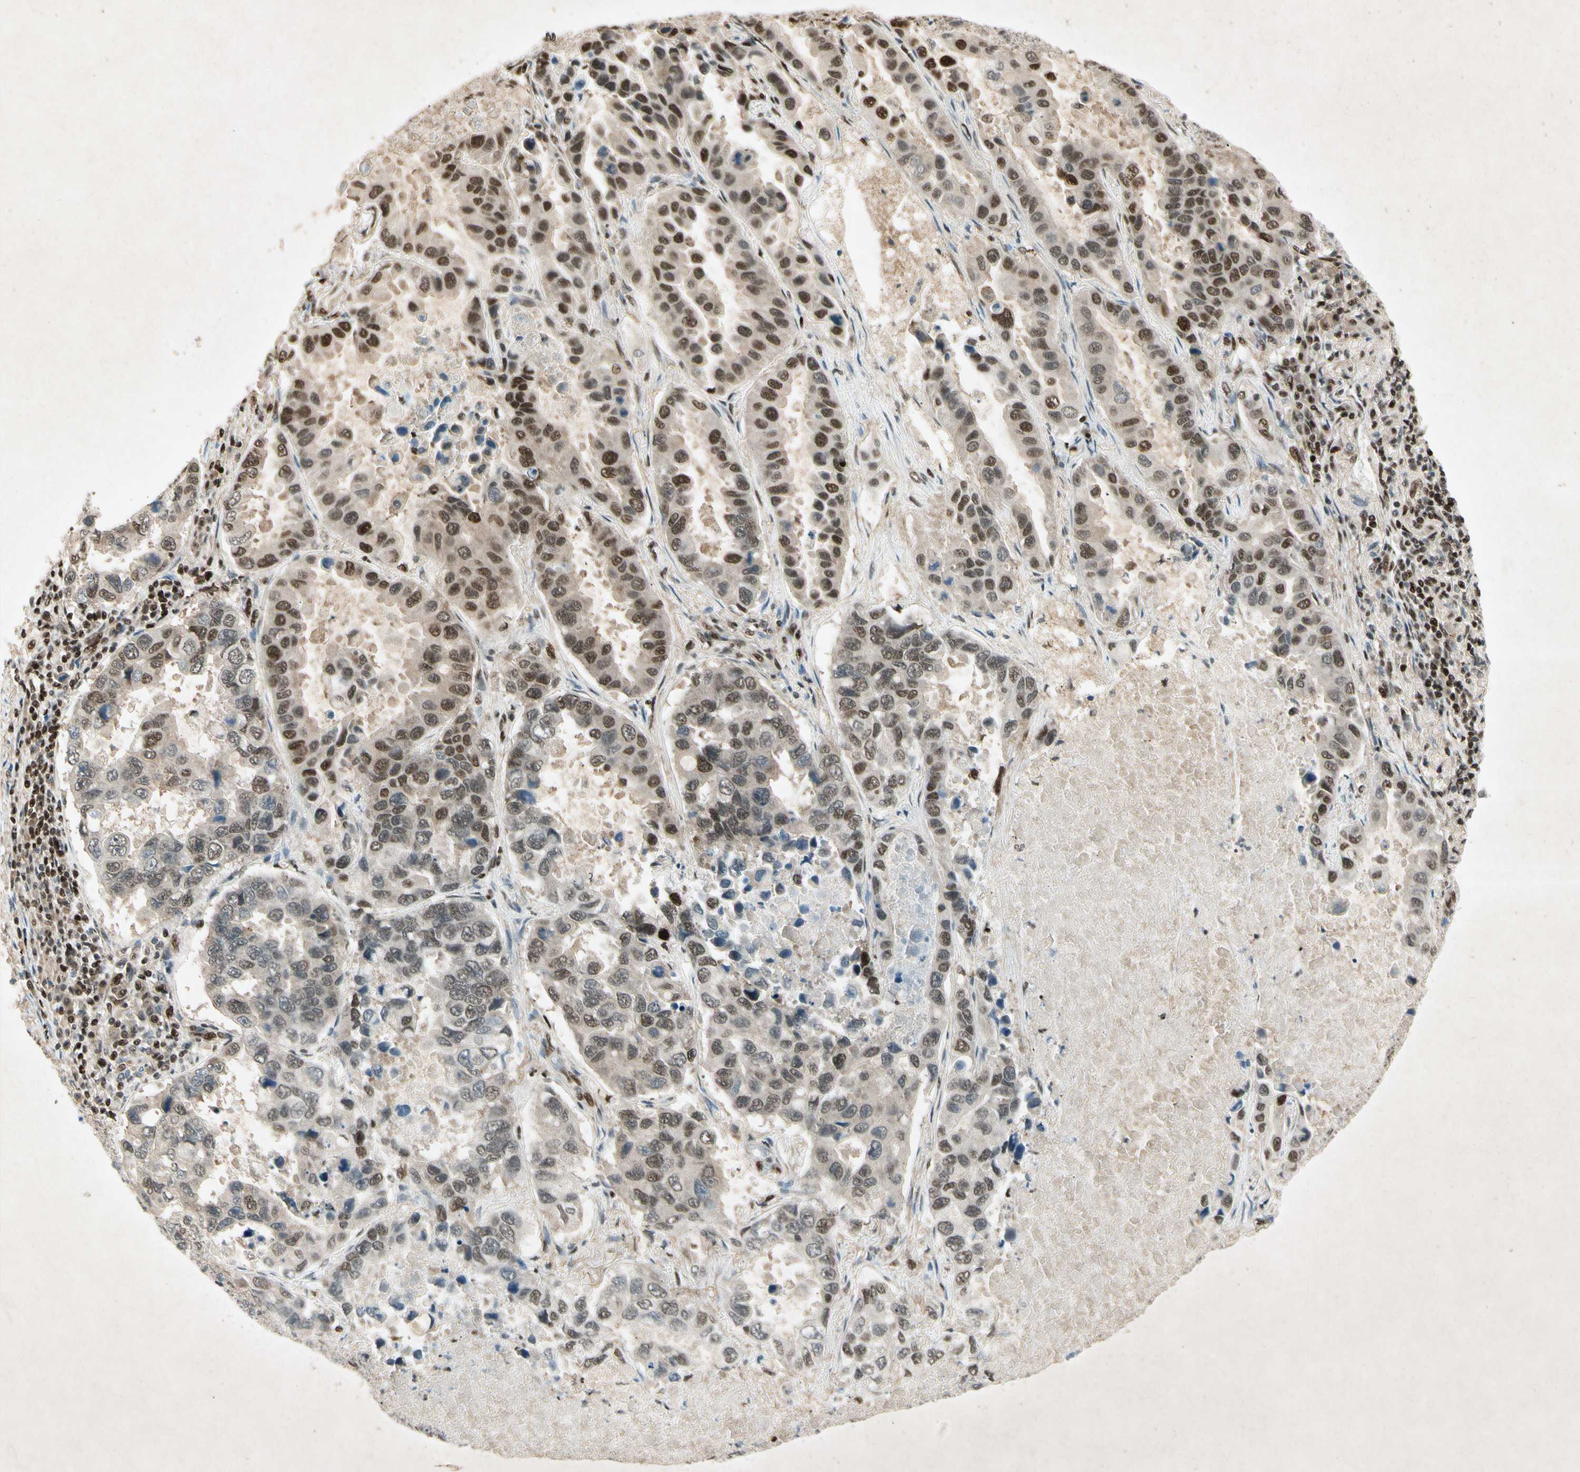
{"staining": {"intensity": "strong", "quantity": ">75%", "location": "nuclear"}, "tissue": "lung cancer", "cell_type": "Tumor cells", "image_type": "cancer", "snomed": [{"axis": "morphology", "description": "Adenocarcinoma, NOS"}, {"axis": "topography", "description": "Lung"}], "caption": "Protein analysis of lung cancer tissue shows strong nuclear positivity in approximately >75% of tumor cells. Using DAB (brown) and hematoxylin (blue) stains, captured at high magnification using brightfield microscopy.", "gene": "RNF43", "patient": {"sex": "male", "age": 64}}